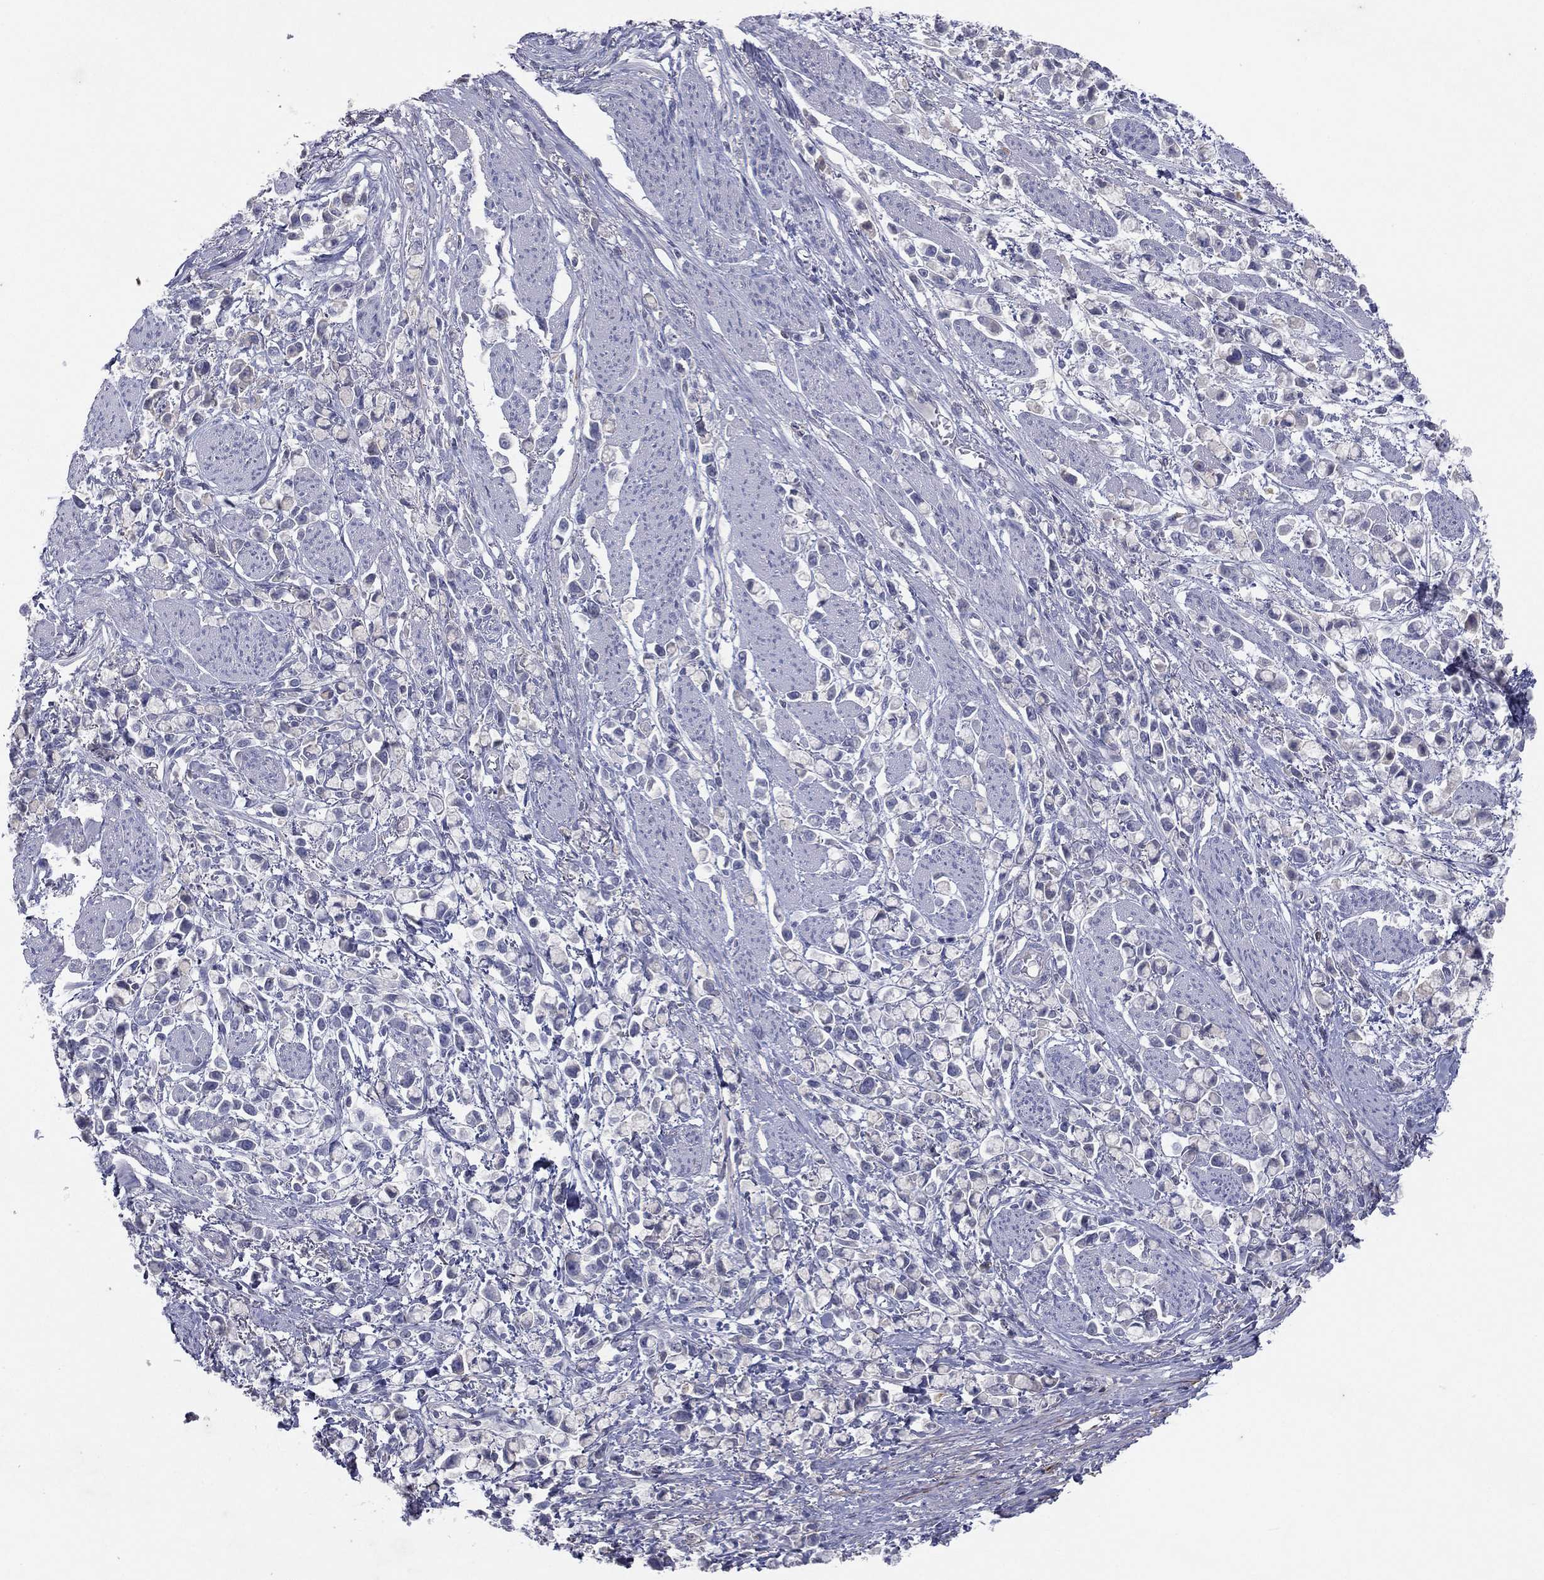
{"staining": {"intensity": "negative", "quantity": "none", "location": "none"}, "tissue": "stomach cancer", "cell_type": "Tumor cells", "image_type": "cancer", "snomed": [{"axis": "morphology", "description": "Adenocarcinoma, NOS"}, {"axis": "topography", "description": "Stomach"}], "caption": "Tumor cells show no significant protein positivity in stomach cancer.", "gene": "CPT1B", "patient": {"sex": "female", "age": 81}}